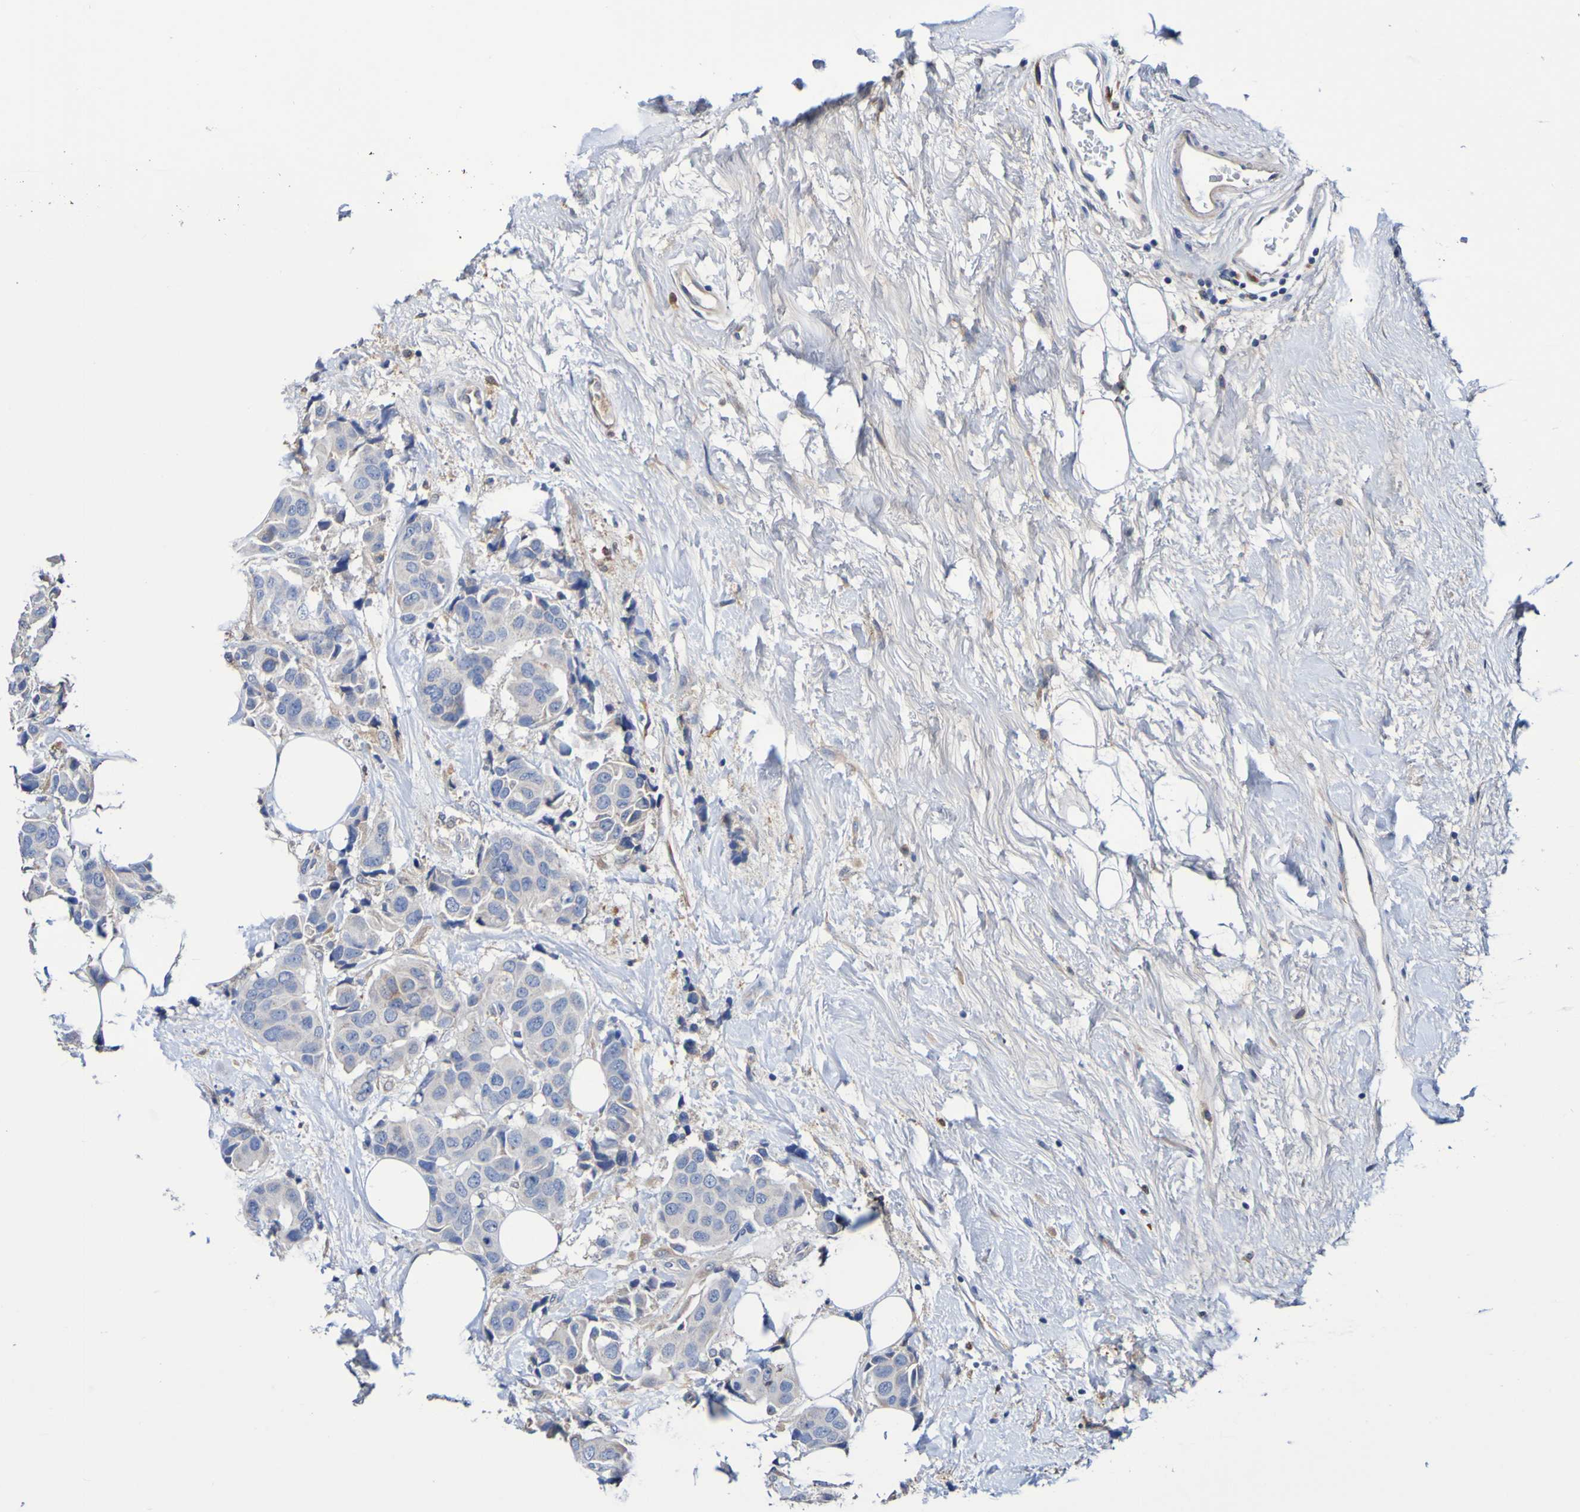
{"staining": {"intensity": "weak", "quantity": "<25%", "location": "cytoplasmic/membranous"}, "tissue": "breast cancer", "cell_type": "Tumor cells", "image_type": "cancer", "snomed": [{"axis": "morphology", "description": "Normal tissue, NOS"}, {"axis": "morphology", "description": "Duct carcinoma"}, {"axis": "topography", "description": "Breast"}], "caption": "Immunohistochemistry micrograph of human breast intraductal carcinoma stained for a protein (brown), which reveals no positivity in tumor cells.", "gene": "METAP2", "patient": {"sex": "female", "age": 39}}